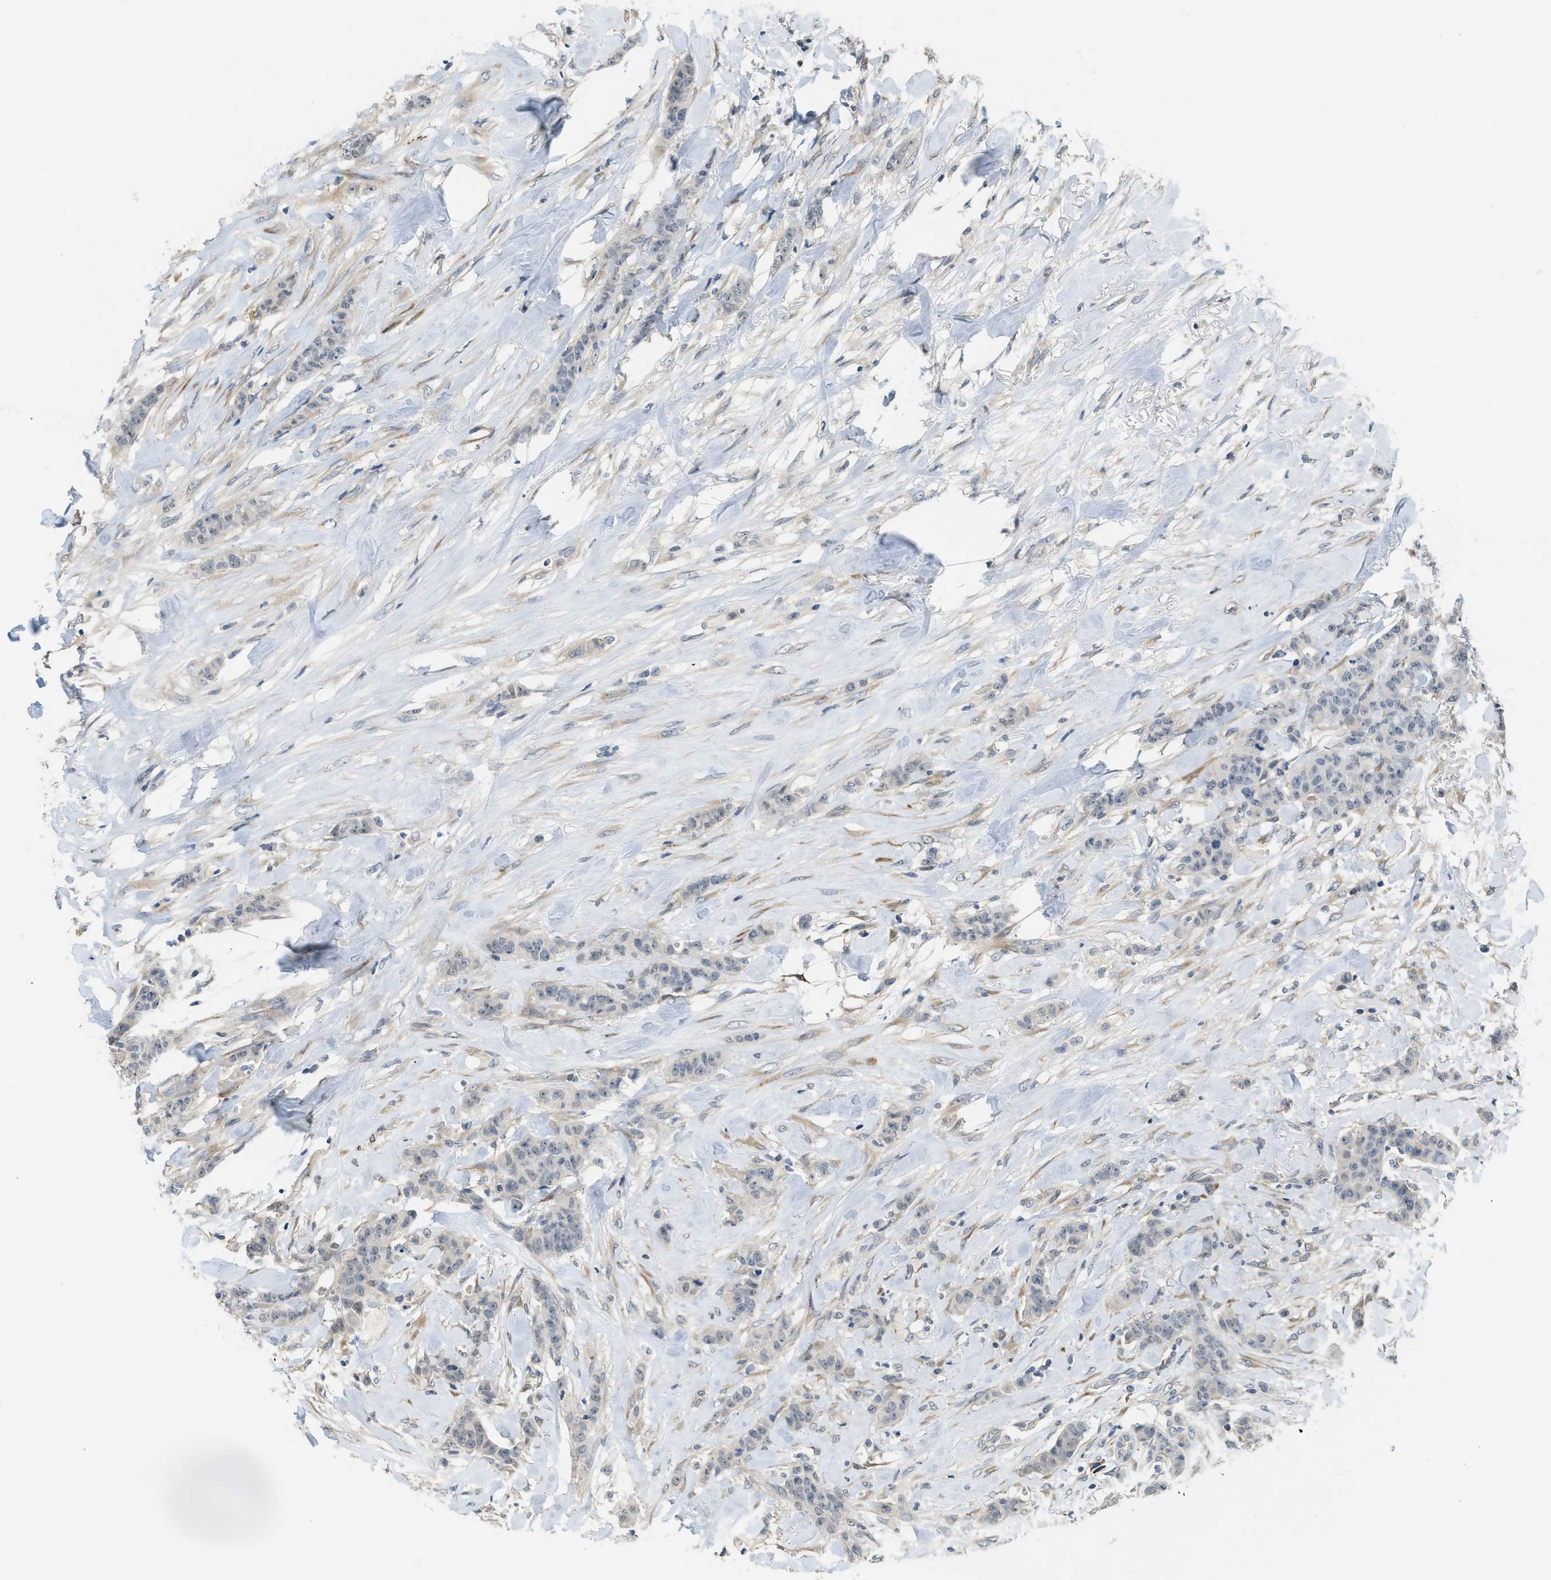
{"staining": {"intensity": "negative", "quantity": "none", "location": "none"}, "tissue": "breast cancer", "cell_type": "Tumor cells", "image_type": "cancer", "snomed": [{"axis": "morphology", "description": "Normal tissue, NOS"}, {"axis": "morphology", "description": "Duct carcinoma"}, {"axis": "topography", "description": "Breast"}], "caption": "Photomicrograph shows no significant protein expression in tumor cells of breast cancer. Brightfield microscopy of immunohistochemistry (IHC) stained with DAB (brown) and hematoxylin (blue), captured at high magnification.", "gene": "TMEM154", "patient": {"sex": "female", "age": 40}}